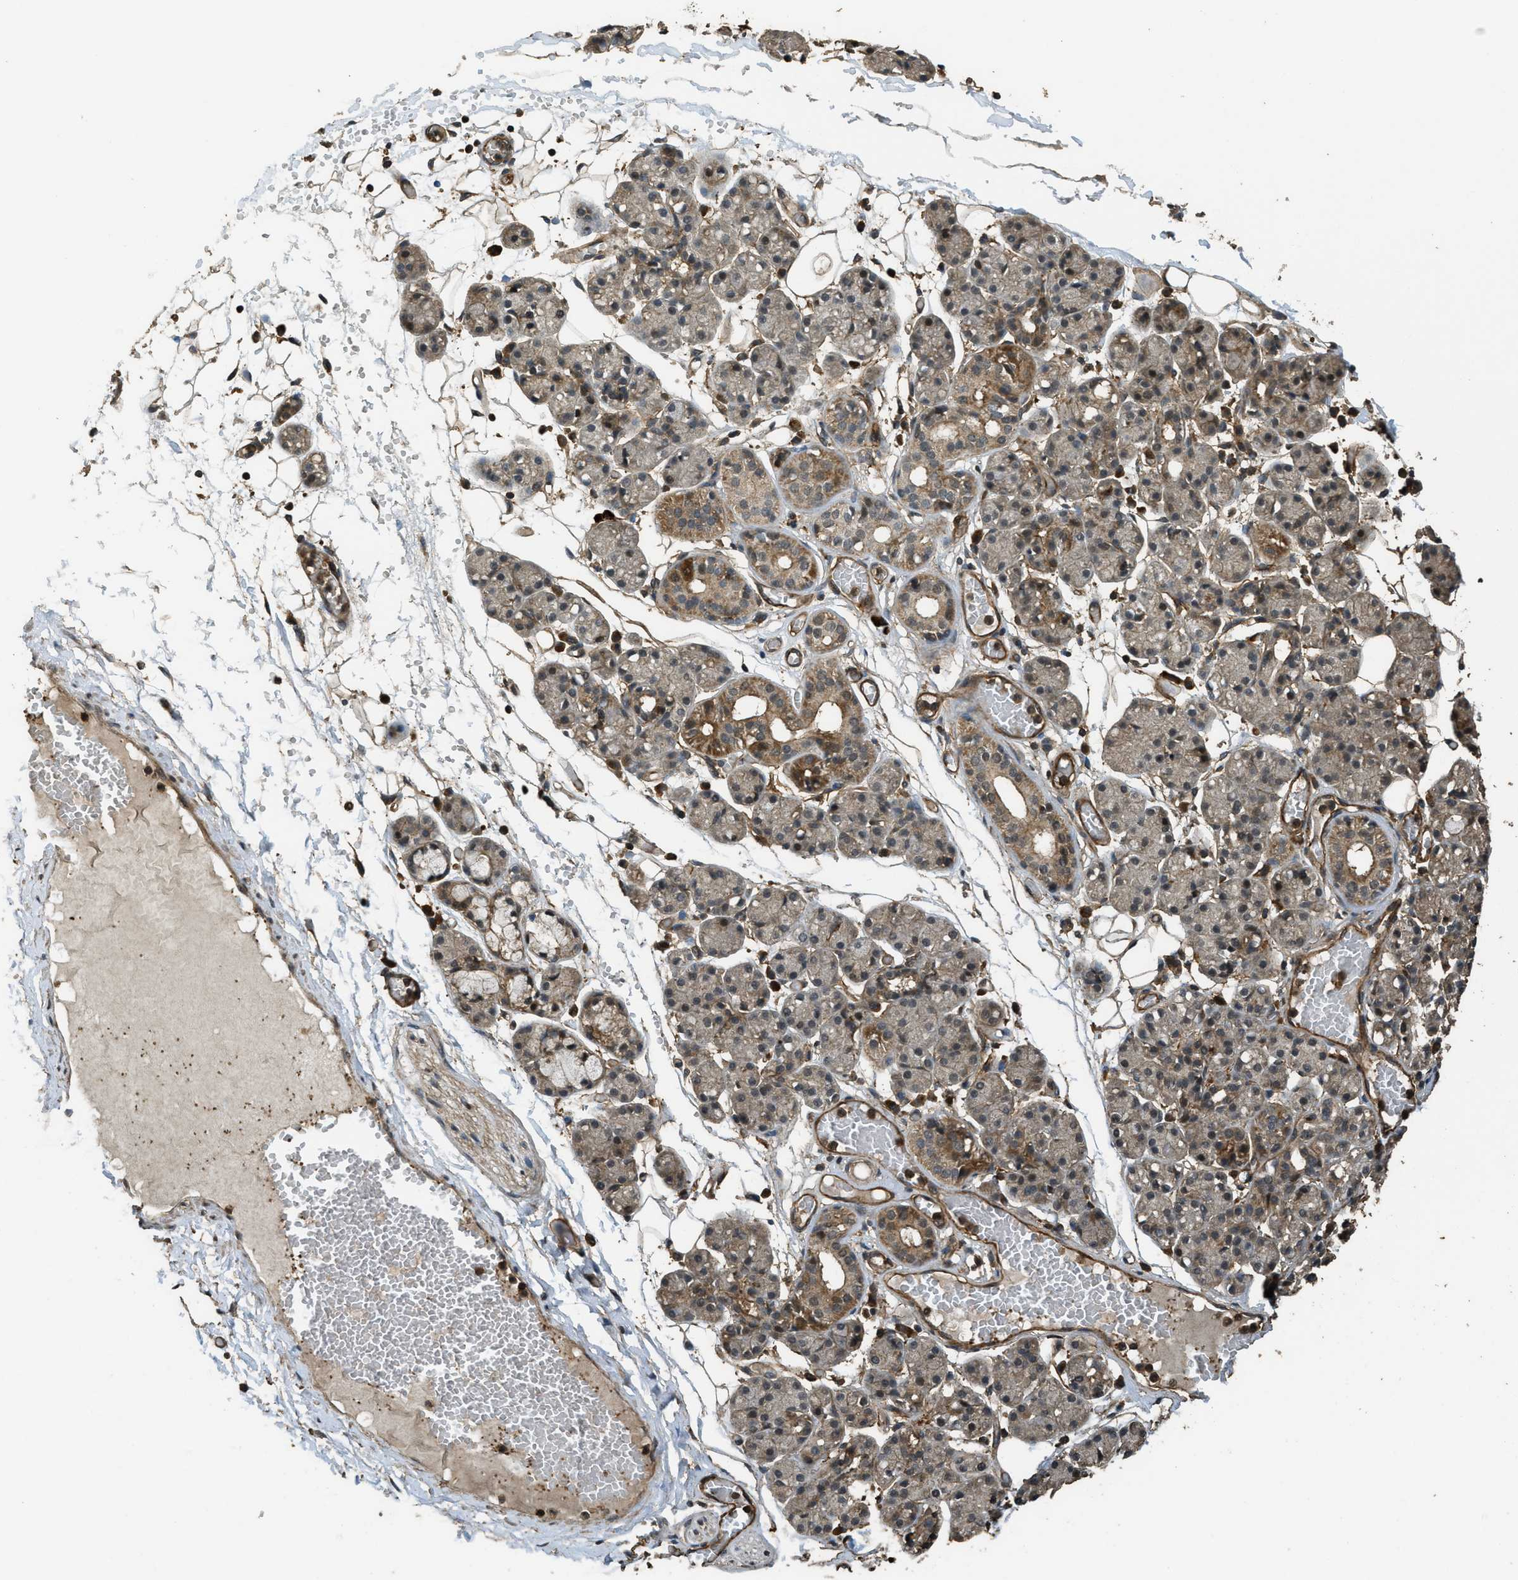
{"staining": {"intensity": "moderate", "quantity": "25%-75%", "location": "cytoplasmic/membranous"}, "tissue": "salivary gland", "cell_type": "Glandular cells", "image_type": "normal", "snomed": [{"axis": "morphology", "description": "Normal tissue, NOS"}, {"axis": "topography", "description": "Salivary gland"}], "caption": "Immunohistochemistry (DAB) staining of unremarkable human salivary gland exhibits moderate cytoplasmic/membranous protein expression in about 25%-75% of glandular cells.", "gene": "PPP6R3", "patient": {"sex": "male", "age": 63}}